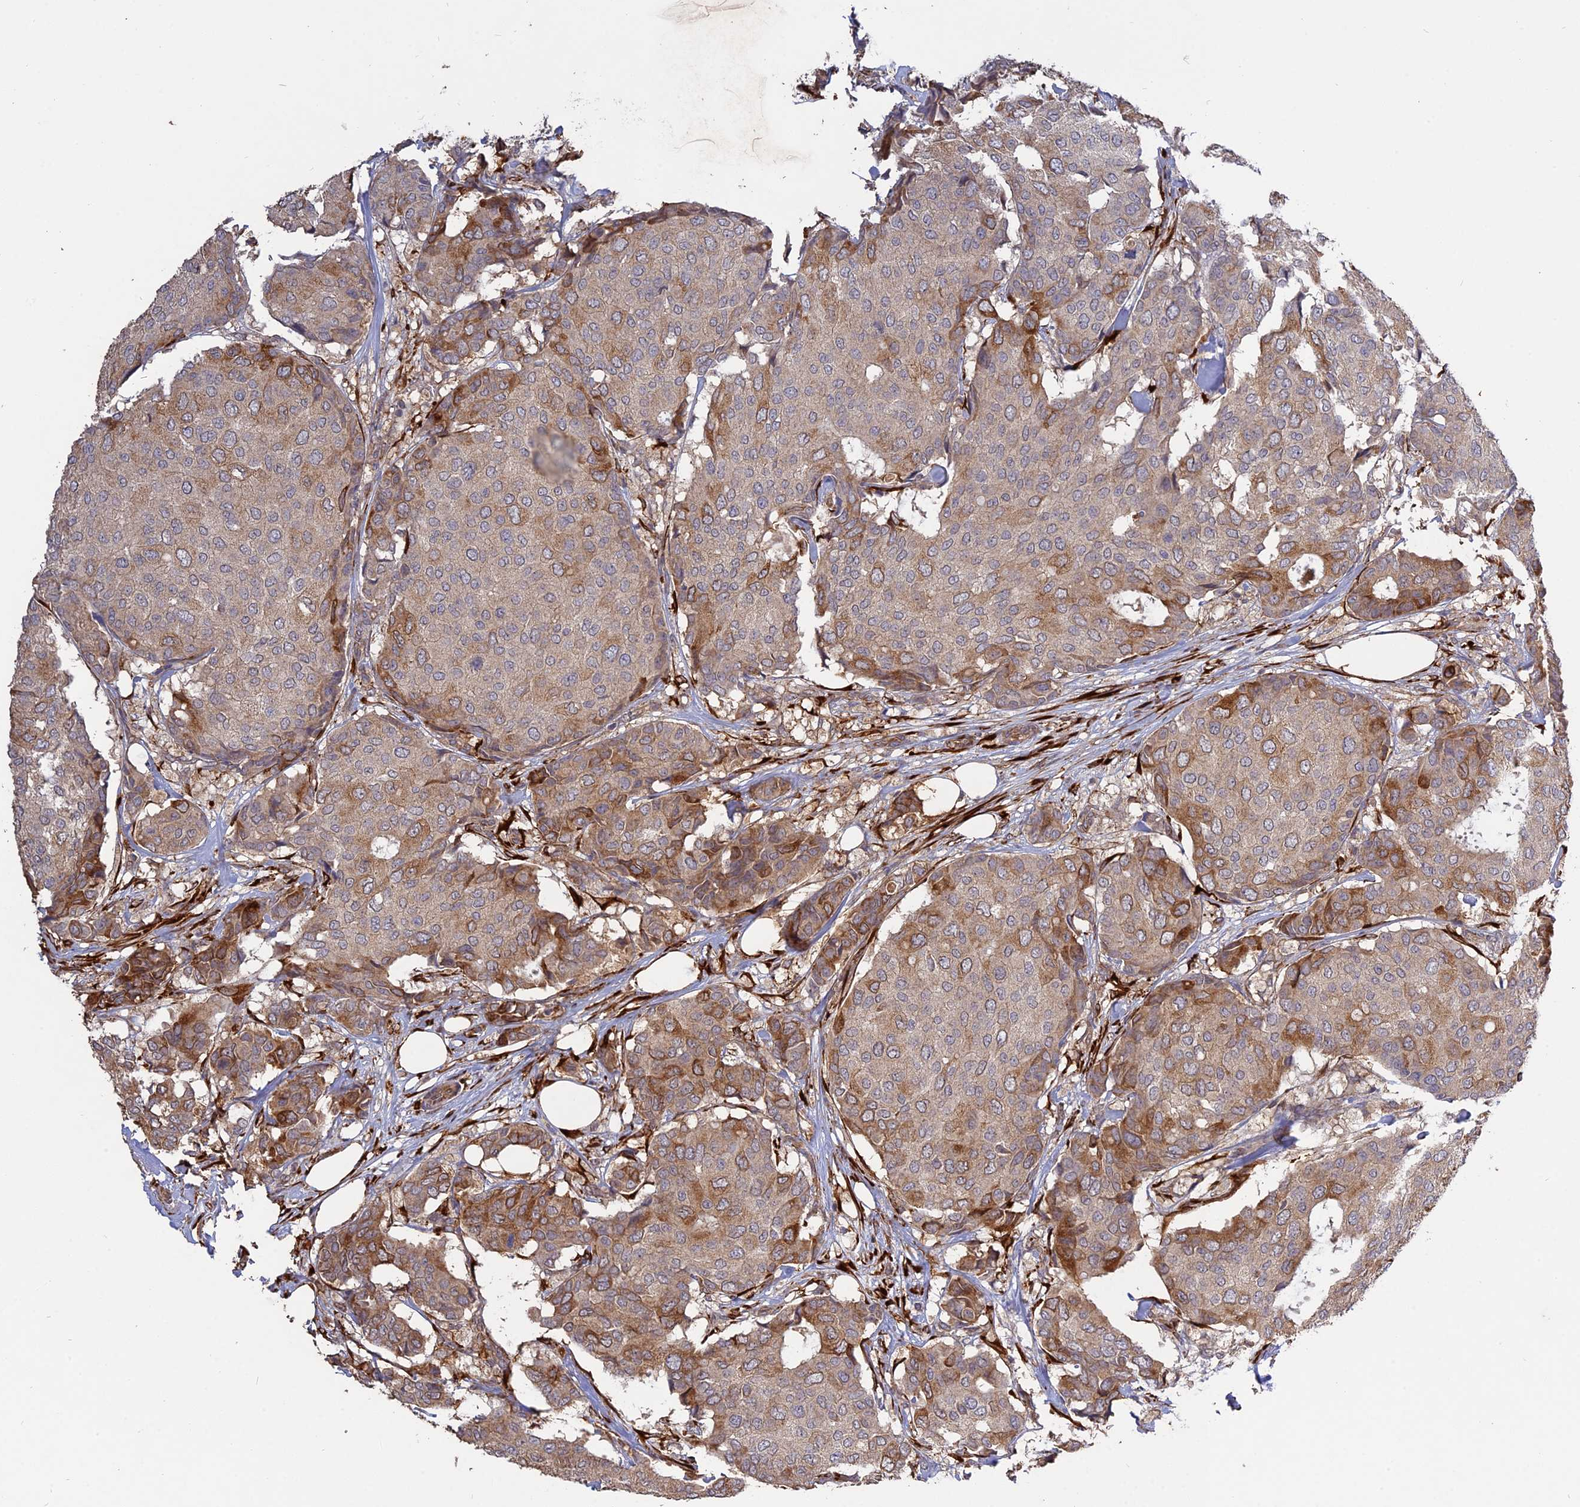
{"staining": {"intensity": "moderate", "quantity": "25%-75%", "location": "cytoplasmic/membranous"}, "tissue": "breast cancer", "cell_type": "Tumor cells", "image_type": "cancer", "snomed": [{"axis": "morphology", "description": "Duct carcinoma"}, {"axis": "topography", "description": "Breast"}], "caption": "Immunohistochemical staining of breast cancer (intraductal carcinoma) shows moderate cytoplasmic/membranous protein positivity in about 25%-75% of tumor cells.", "gene": "PPIC", "patient": {"sex": "female", "age": 75}}